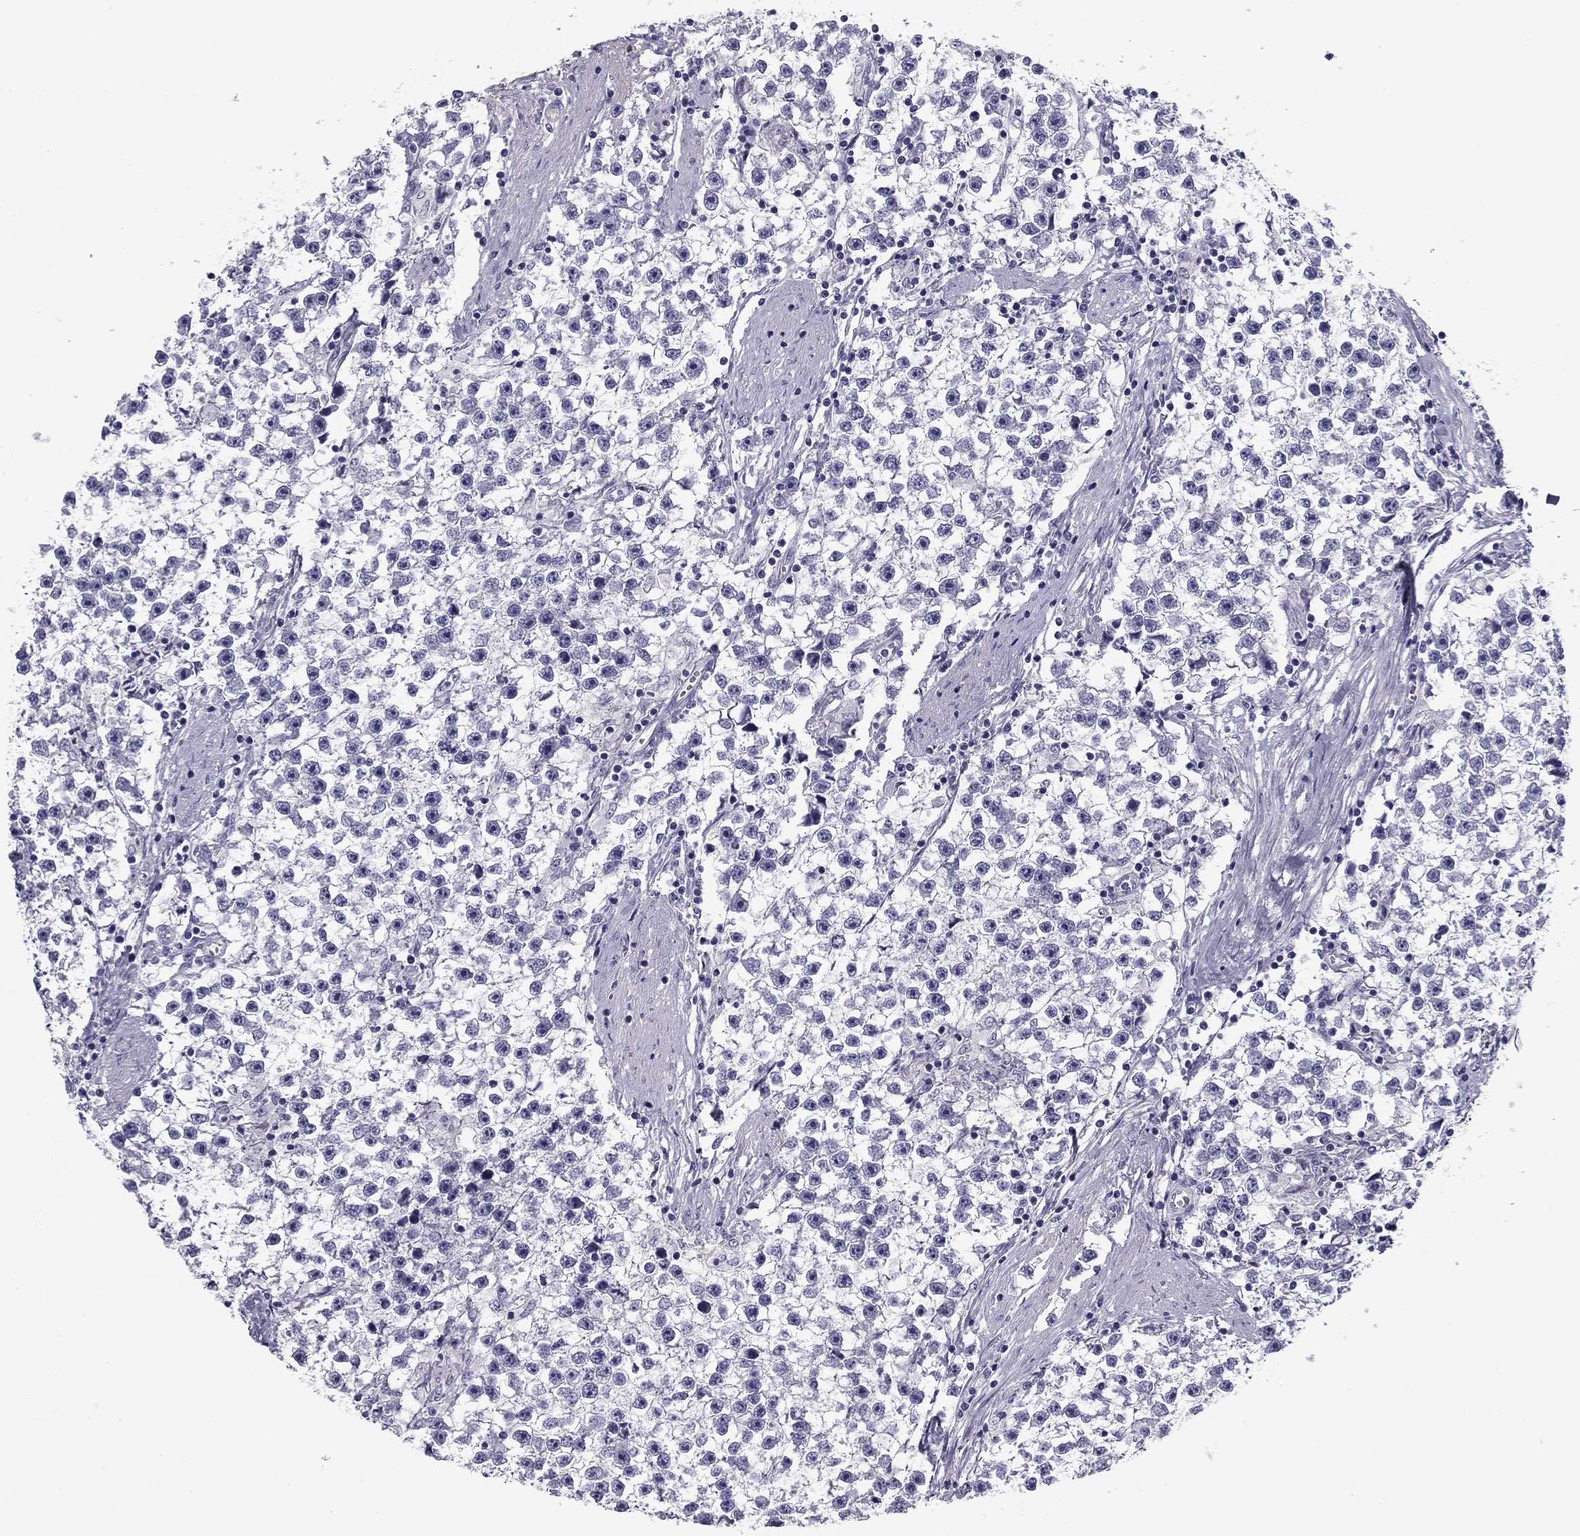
{"staining": {"intensity": "negative", "quantity": "none", "location": "none"}, "tissue": "testis cancer", "cell_type": "Tumor cells", "image_type": "cancer", "snomed": [{"axis": "morphology", "description": "Seminoma, NOS"}, {"axis": "topography", "description": "Testis"}], "caption": "Immunohistochemistry histopathology image of human seminoma (testis) stained for a protein (brown), which shows no positivity in tumor cells.", "gene": "FLNC", "patient": {"sex": "male", "age": 59}}